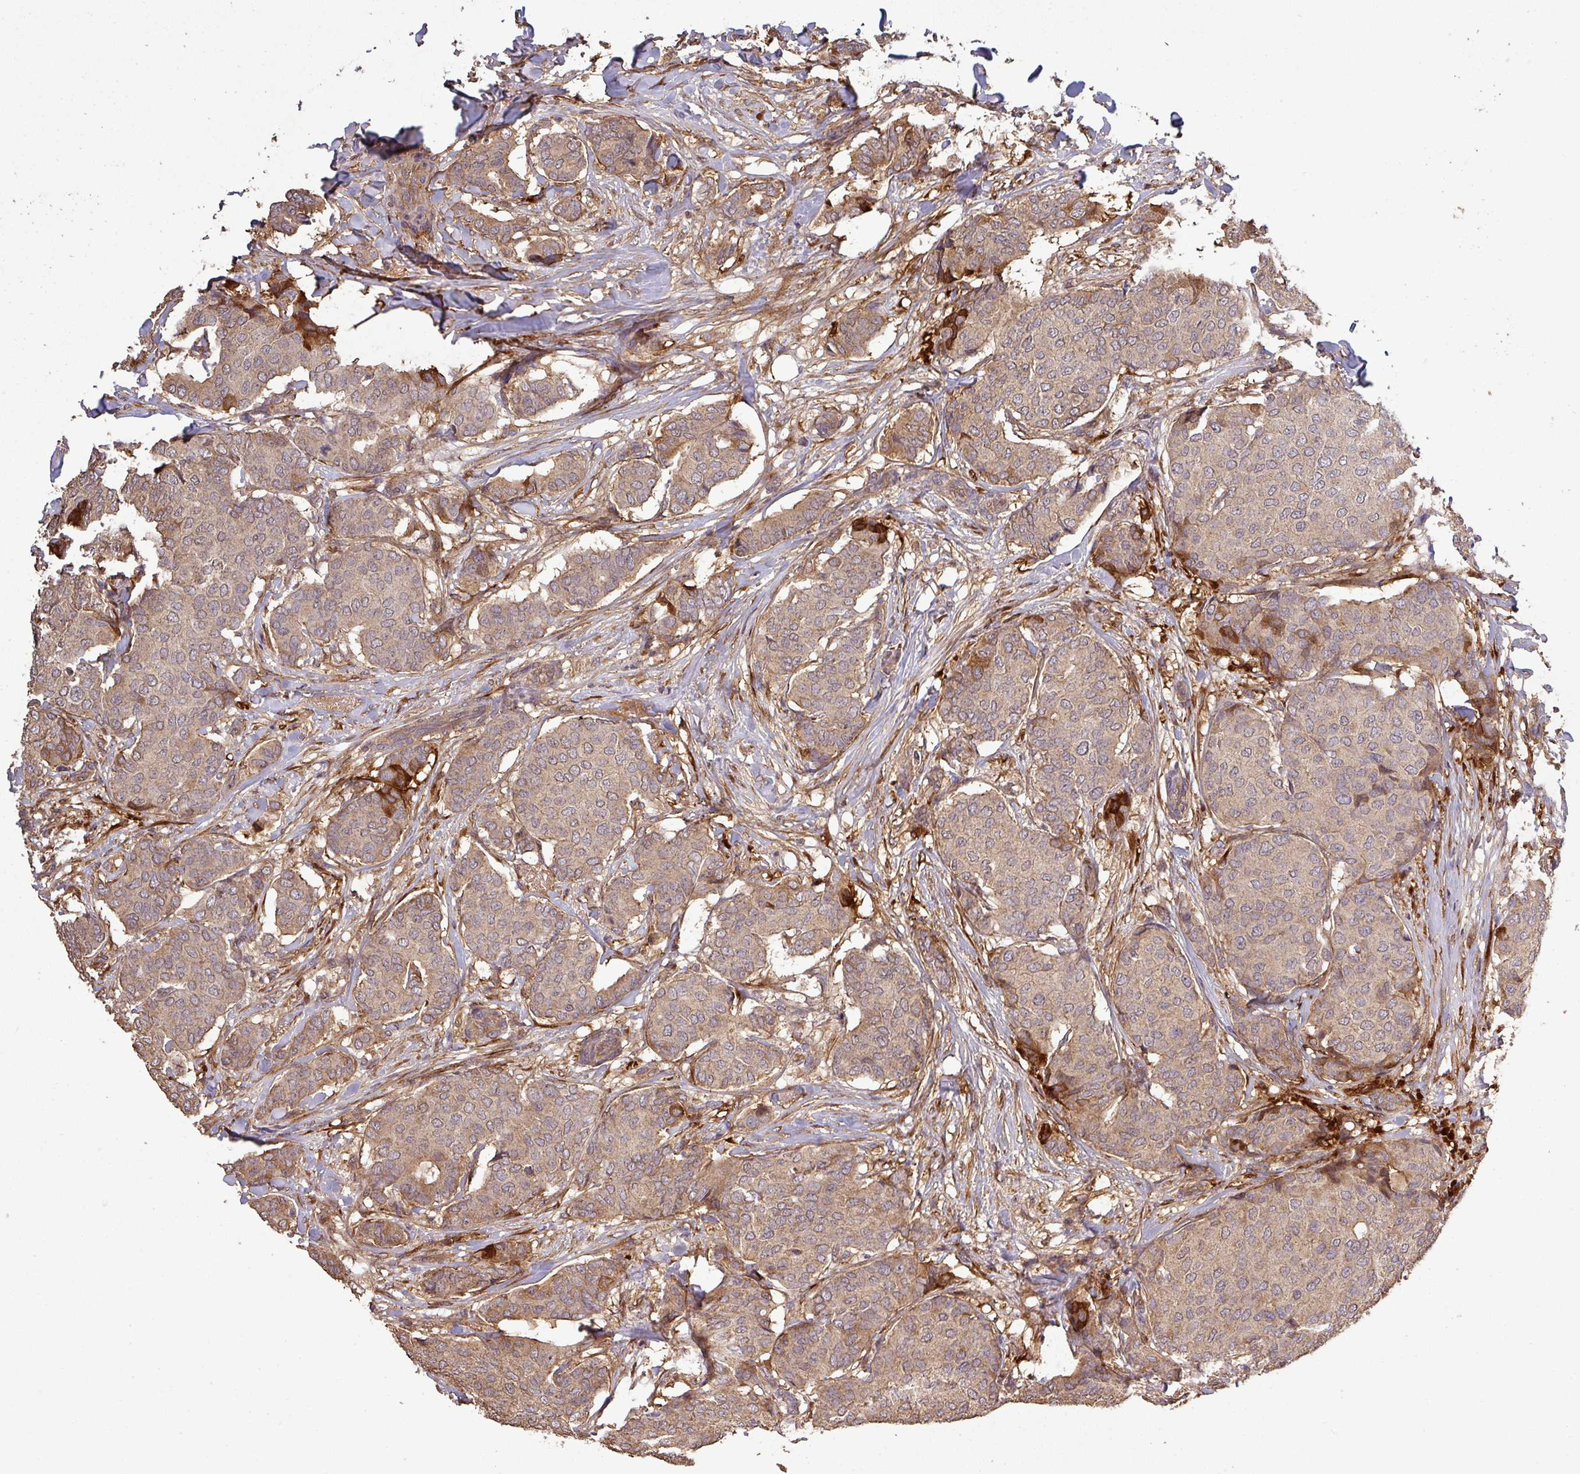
{"staining": {"intensity": "moderate", "quantity": ">75%", "location": "cytoplasmic/membranous"}, "tissue": "breast cancer", "cell_type": "Tumor cells", "image_type": "cancer", "snomed": [{"axis": "morphology", "description": "Duct carcinoma"}, {"axis": "topography", "description": "Breast"}], "caption": "IHC micrograph of breast intraductal carcinoma stained for a protein (brown), which displays medium levels of moderate cytoplasmic/membranous expression in approximately >75% of tumor cells.", "gene": "ISLR", "patient": {"sex": "female", "age": 75}}